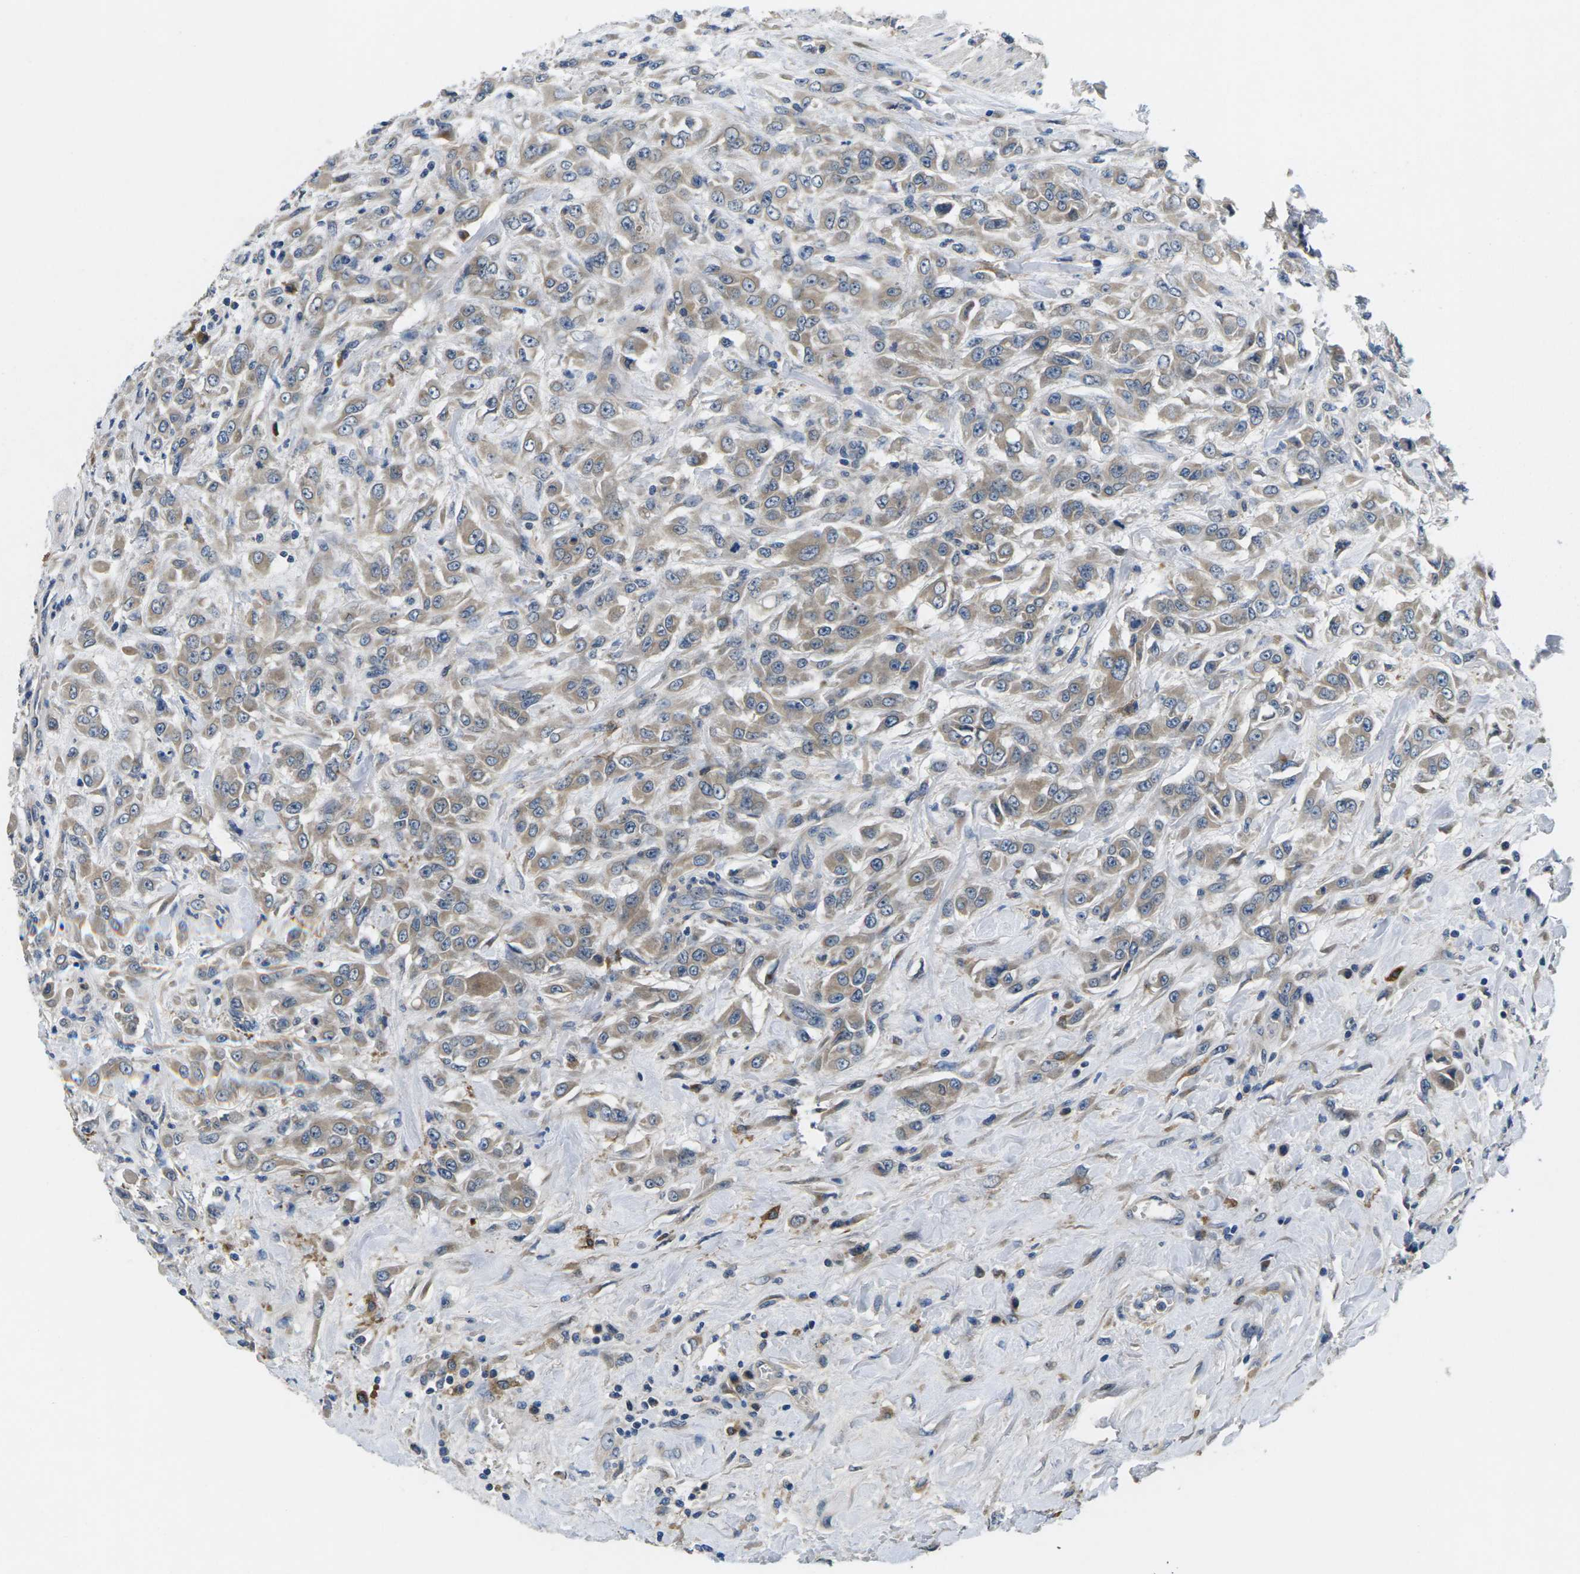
{"staining": {"intensity": "weak", "quantity": ">75%", "location": "cytoplasmic/membranous"}, "tissue": "urothelial cancer", "cell_type": "Tumor cells", "image_type": "cancer", "snomed": [{"axis": "morphology", "description": "Urothelial carcinoma, High grade"}, {"axis": "topography", "description": "Urinary bladder"}], "caption": "Protein staining demonstrates weak cytoplasmic/membranous positivity in about >75% of tumor cells in urothelial cancer.", "gene": "ERGIC3", "patient": {"sex": "male", "age": 46}}